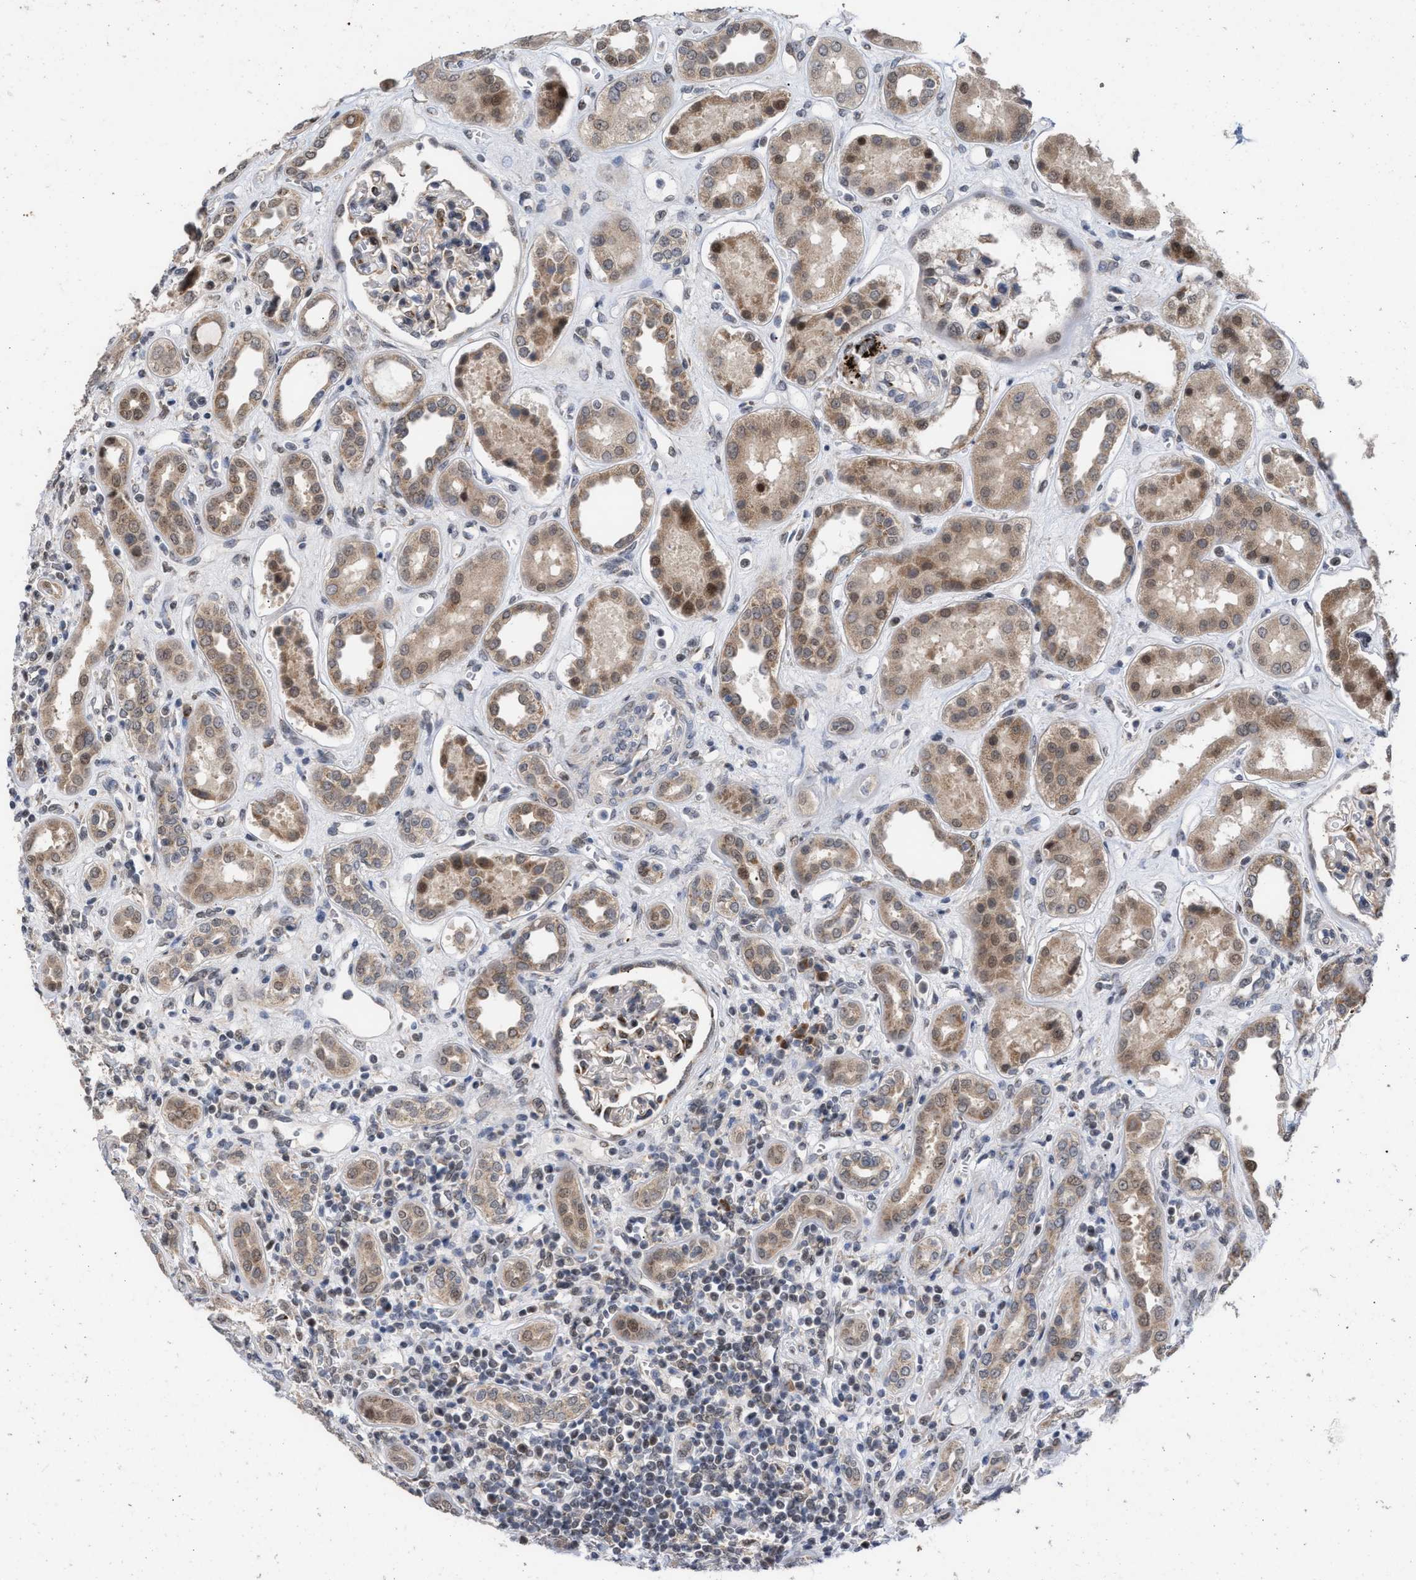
{"staining": {"intensity": "moderate", "quantity": "<25%", "location": "cytoplasmic/membranous"}, "tissue": "kidney", "cell_type": "Cells in glomeruli", "image_type": "normal", "snomed": [{"axis": "morphology", "description": "Normal tissue, NOS"}, {"axis": "topography", "description": "Kidney"}], "caption": "An image showing moderate cytoplasmic/membranous staining in approximately <25% of cells in glomeruli in benign kidney, as visualized by brown immunohistochemical staining.", "gene": "MKNK2", "patient": {"sex": "male", "age": 59}}